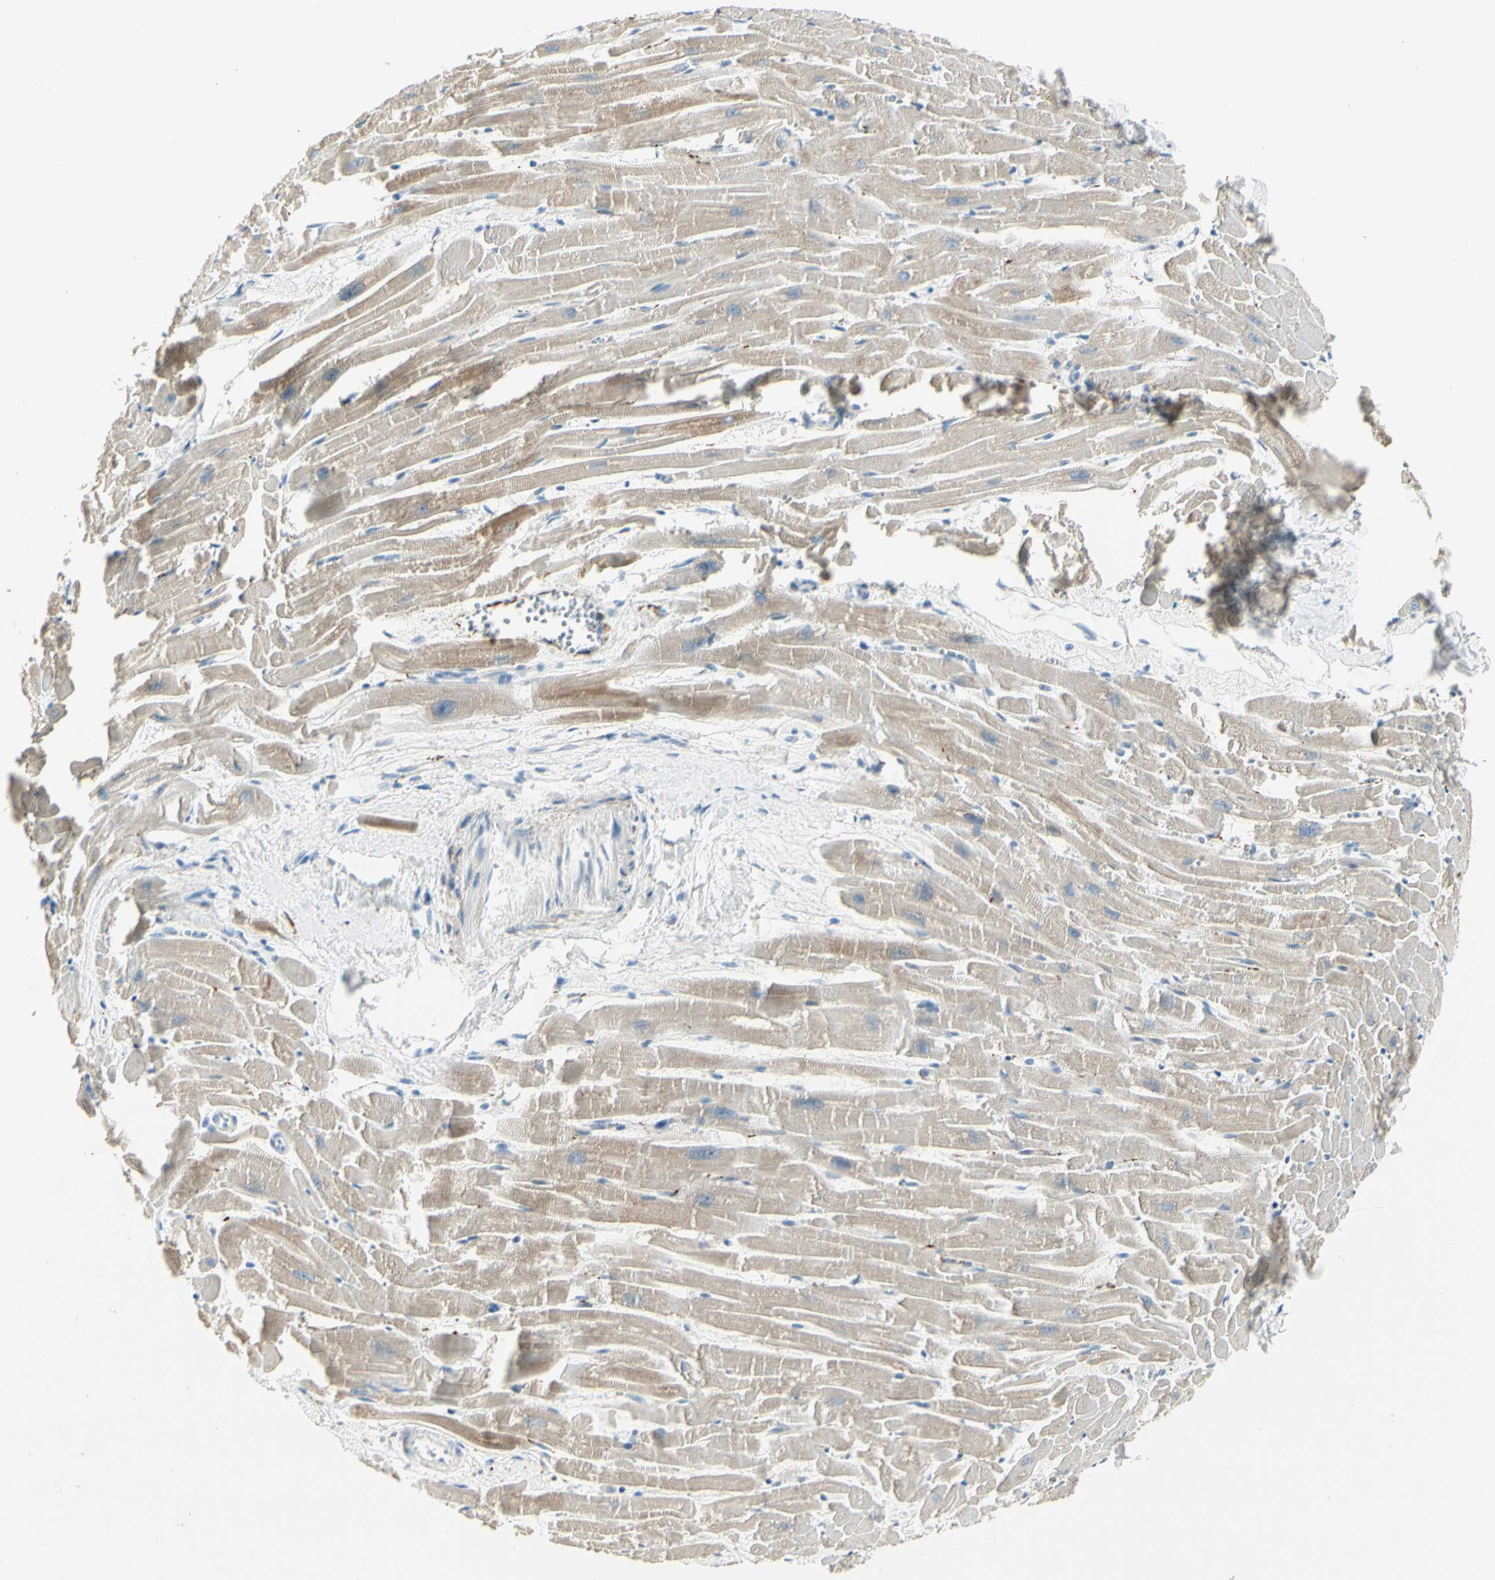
{"staining": {"intensity": "weak", "quantity": "25%-75%", "location": "cytoplasmic/membranous"}, "tissue": "heart muscle", "cell_type": "Cardiomyocytes", "image_type": "normal", "snomed": [{"axis": "morphology", "description": "Normal tissue, NOS"}, {"axis": "topography", "description": "Heart"}], "caption": "IHC of normal heart muscle displays low levels of weak cytoplasmic/membranous staining in approximately 25%-75% of cardiomyocytes.", "gene": "SLC6A15", "patient": {"sex": "female", "age": 19}}